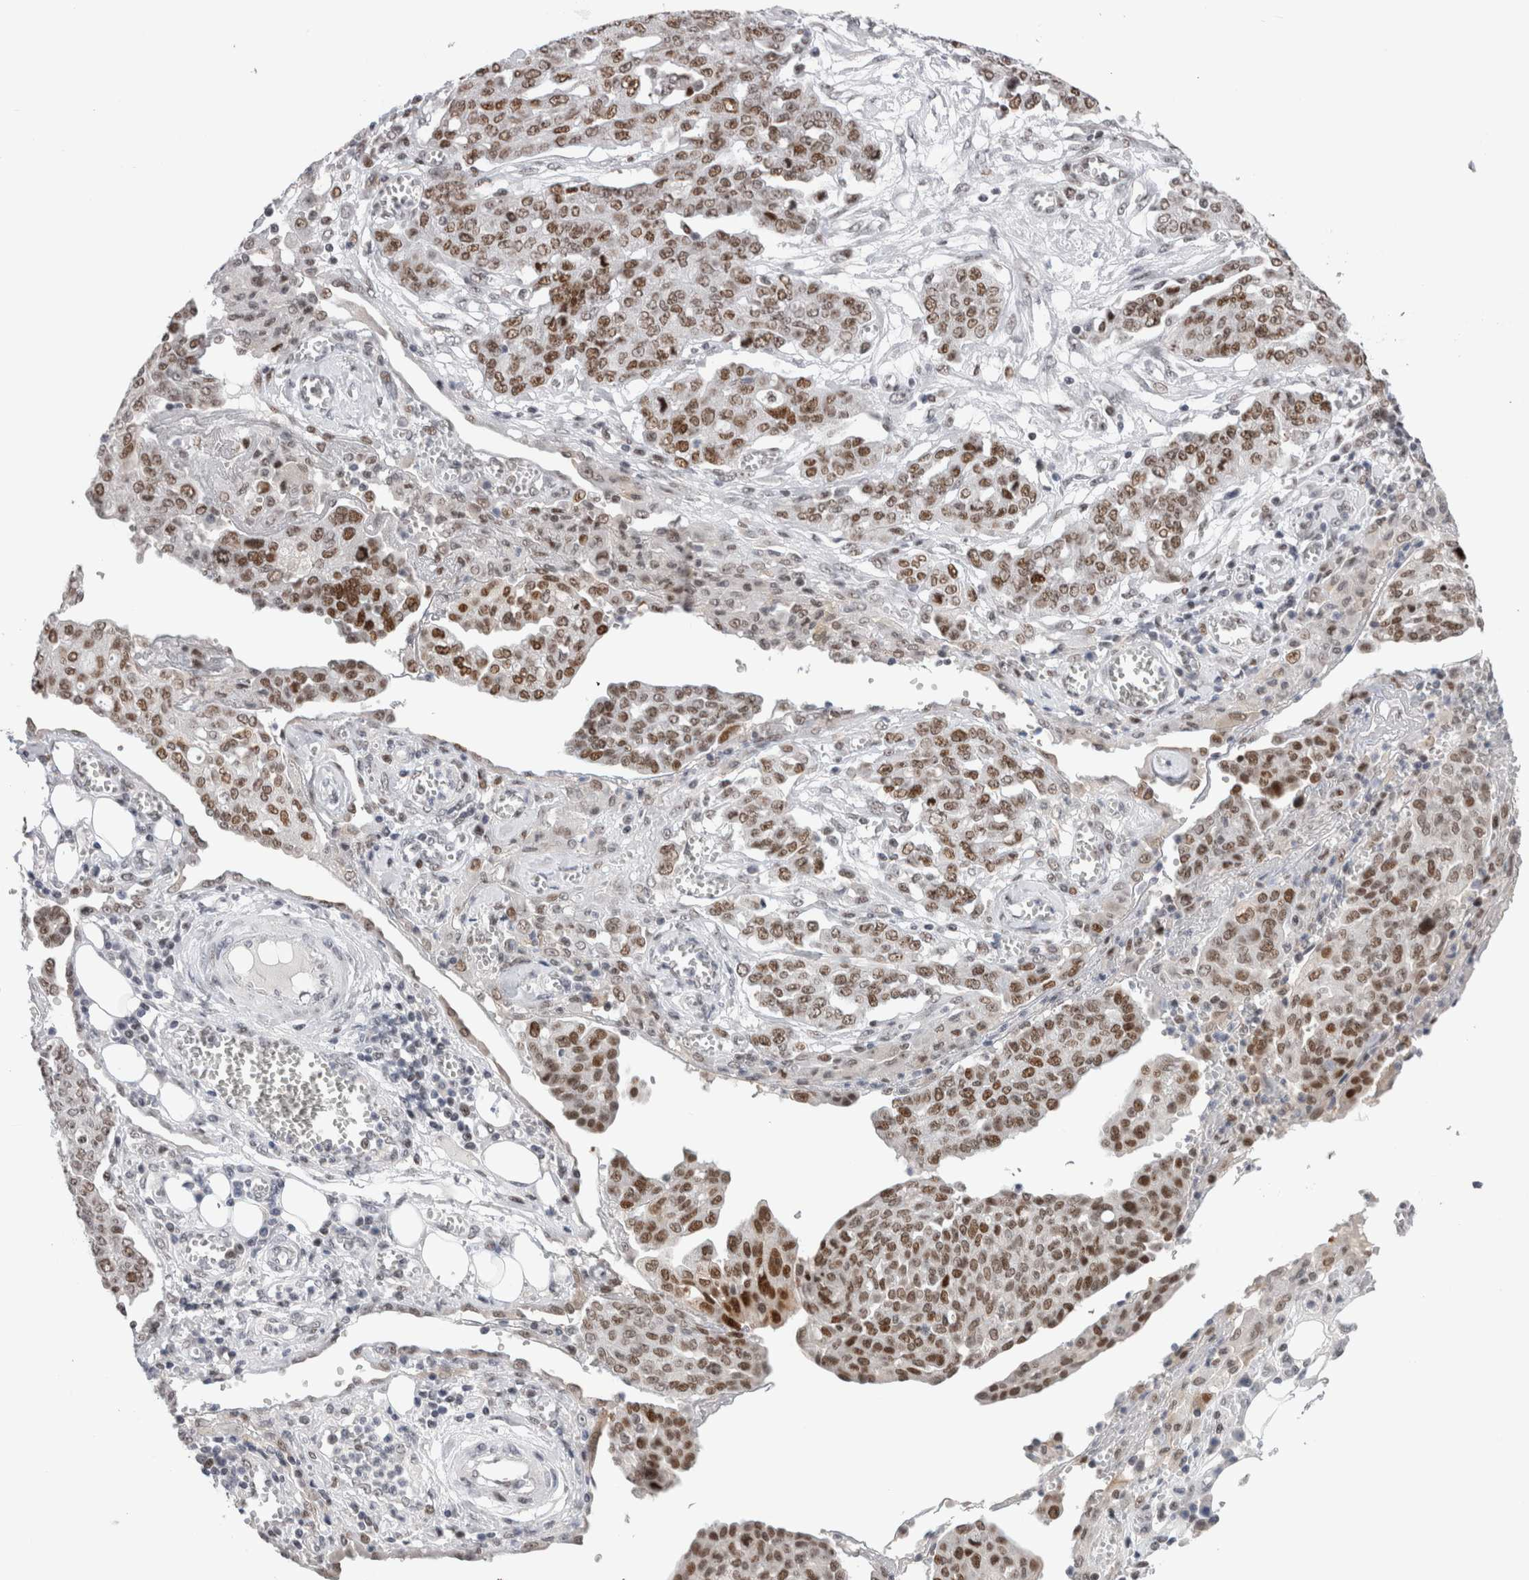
{"staining": {"intensity": "moderate", "quantity": ">75%", "location": "nuclear"}, "tissue": "ovarian cancer", "cell_type": "Tumor cells", "image_type": "cancer", "snomed": [{"axis": "morphology", "description": "Cystadenocarcinoma, serous, NOS"}, {"axis": "topography", "description": "Soft tissue"}, {"axis": "topography", "description": "Ovary"}], "caption": "High-magnification brightfield microscopy of ovarian serous cystadenocarcinoma stained with DAB (3,3'-diaminobenzidine) (brown) and counterstained with hematoxylin (blue). tumor cells exhibit moderate nuclear expression is identified in approximately>75% of cells.", "gene": "ZNF521", "patient": {"sex": "female", "age": 57}}